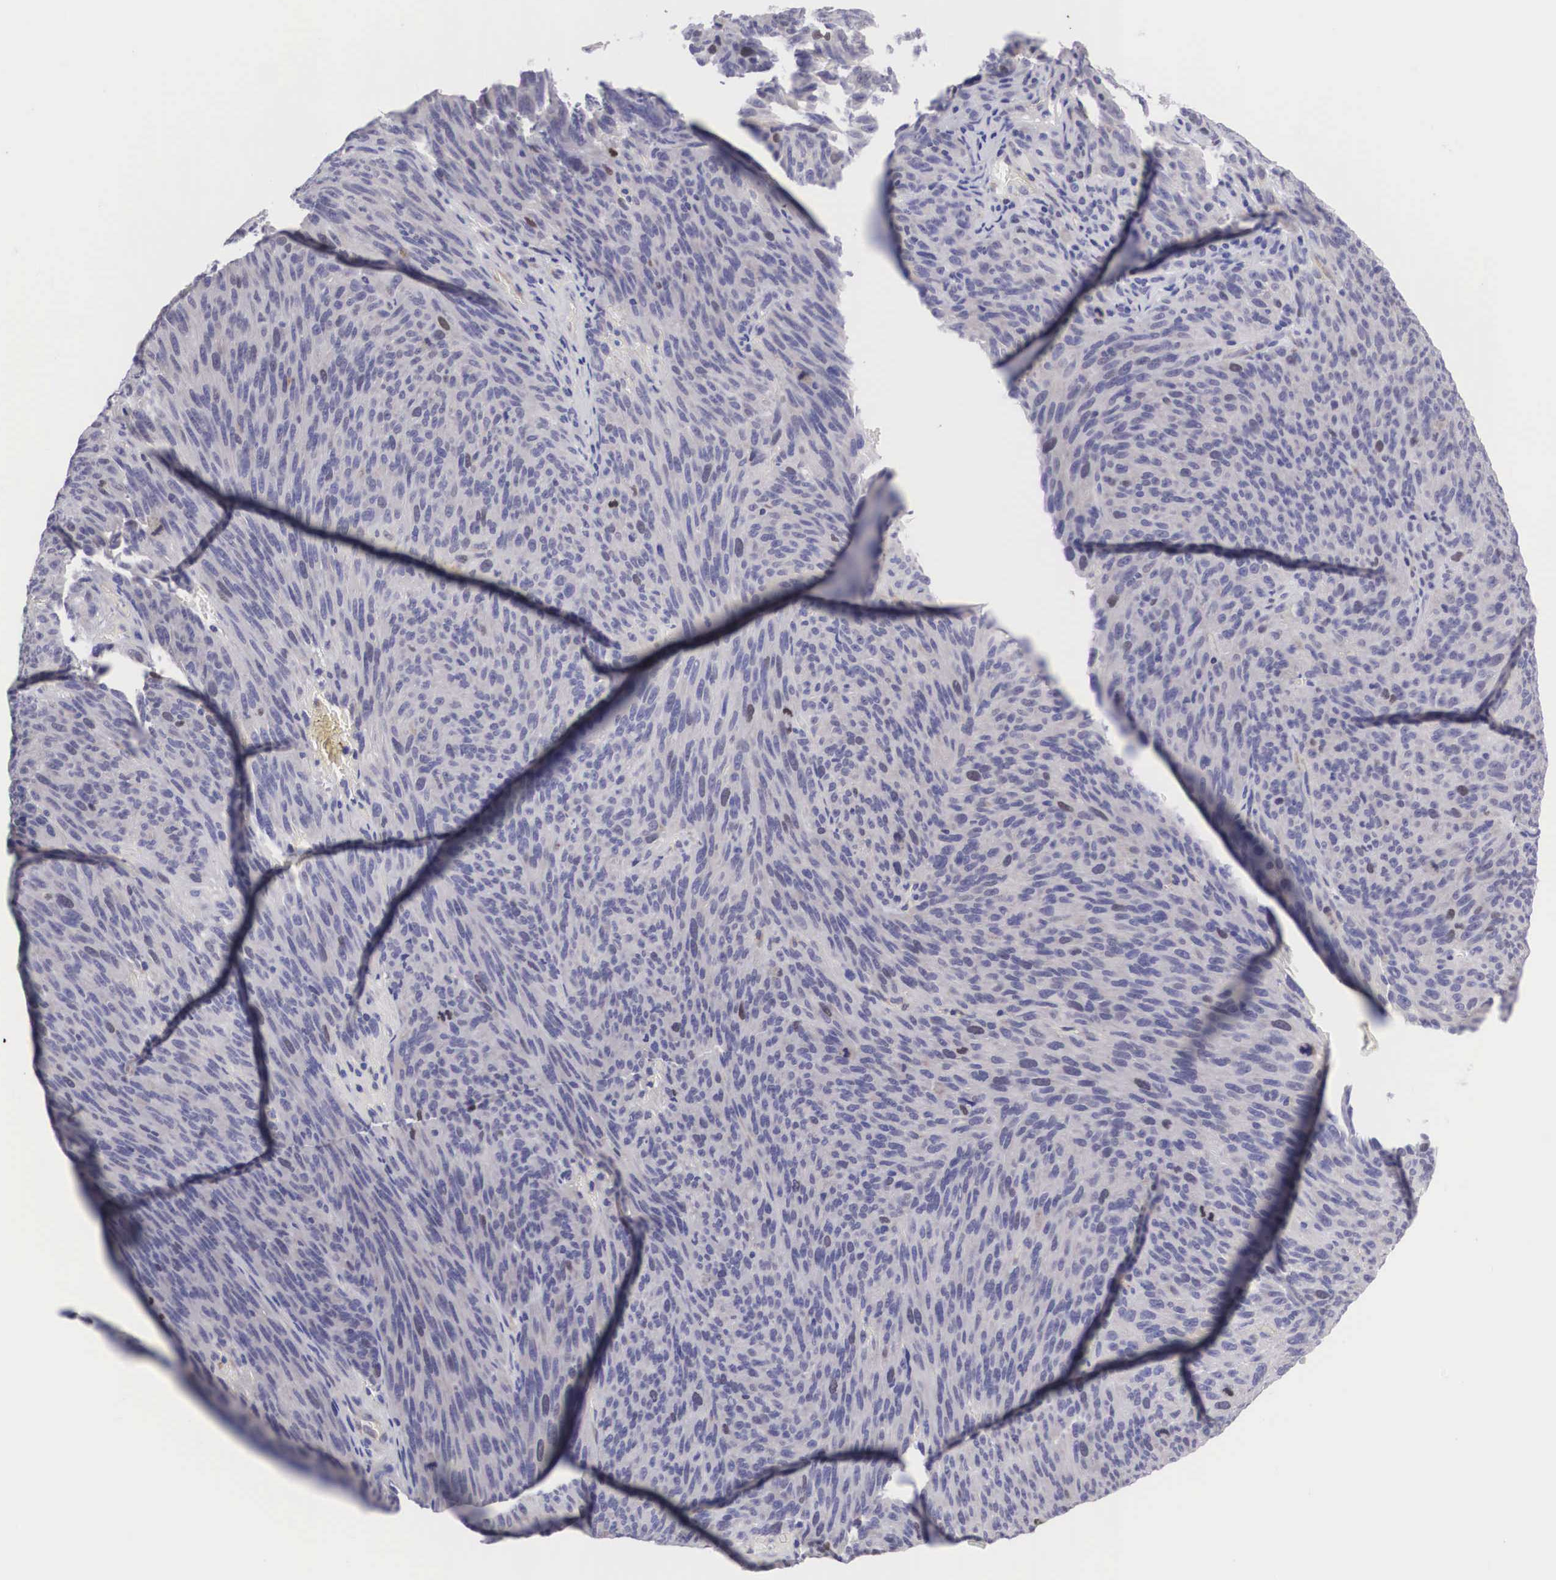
{"staining": {"intensity": "negative", "quantity": "none", "location": "none"}, "tissue": "melanoma", "cell_type": "Tumor cells", "image_type": "cancer", "snomed": [{"axis": "morphology", "description": "Malignant melanoma, NOS"}, {"axis": "topography", "description": "Skin"}], "caption": "Melanoma stained for a protein using immunohistochemistry (IHC) displays no staining tumor cells.", "gene": "MAST4", "patient": {"sex": "male", "age": 76}}